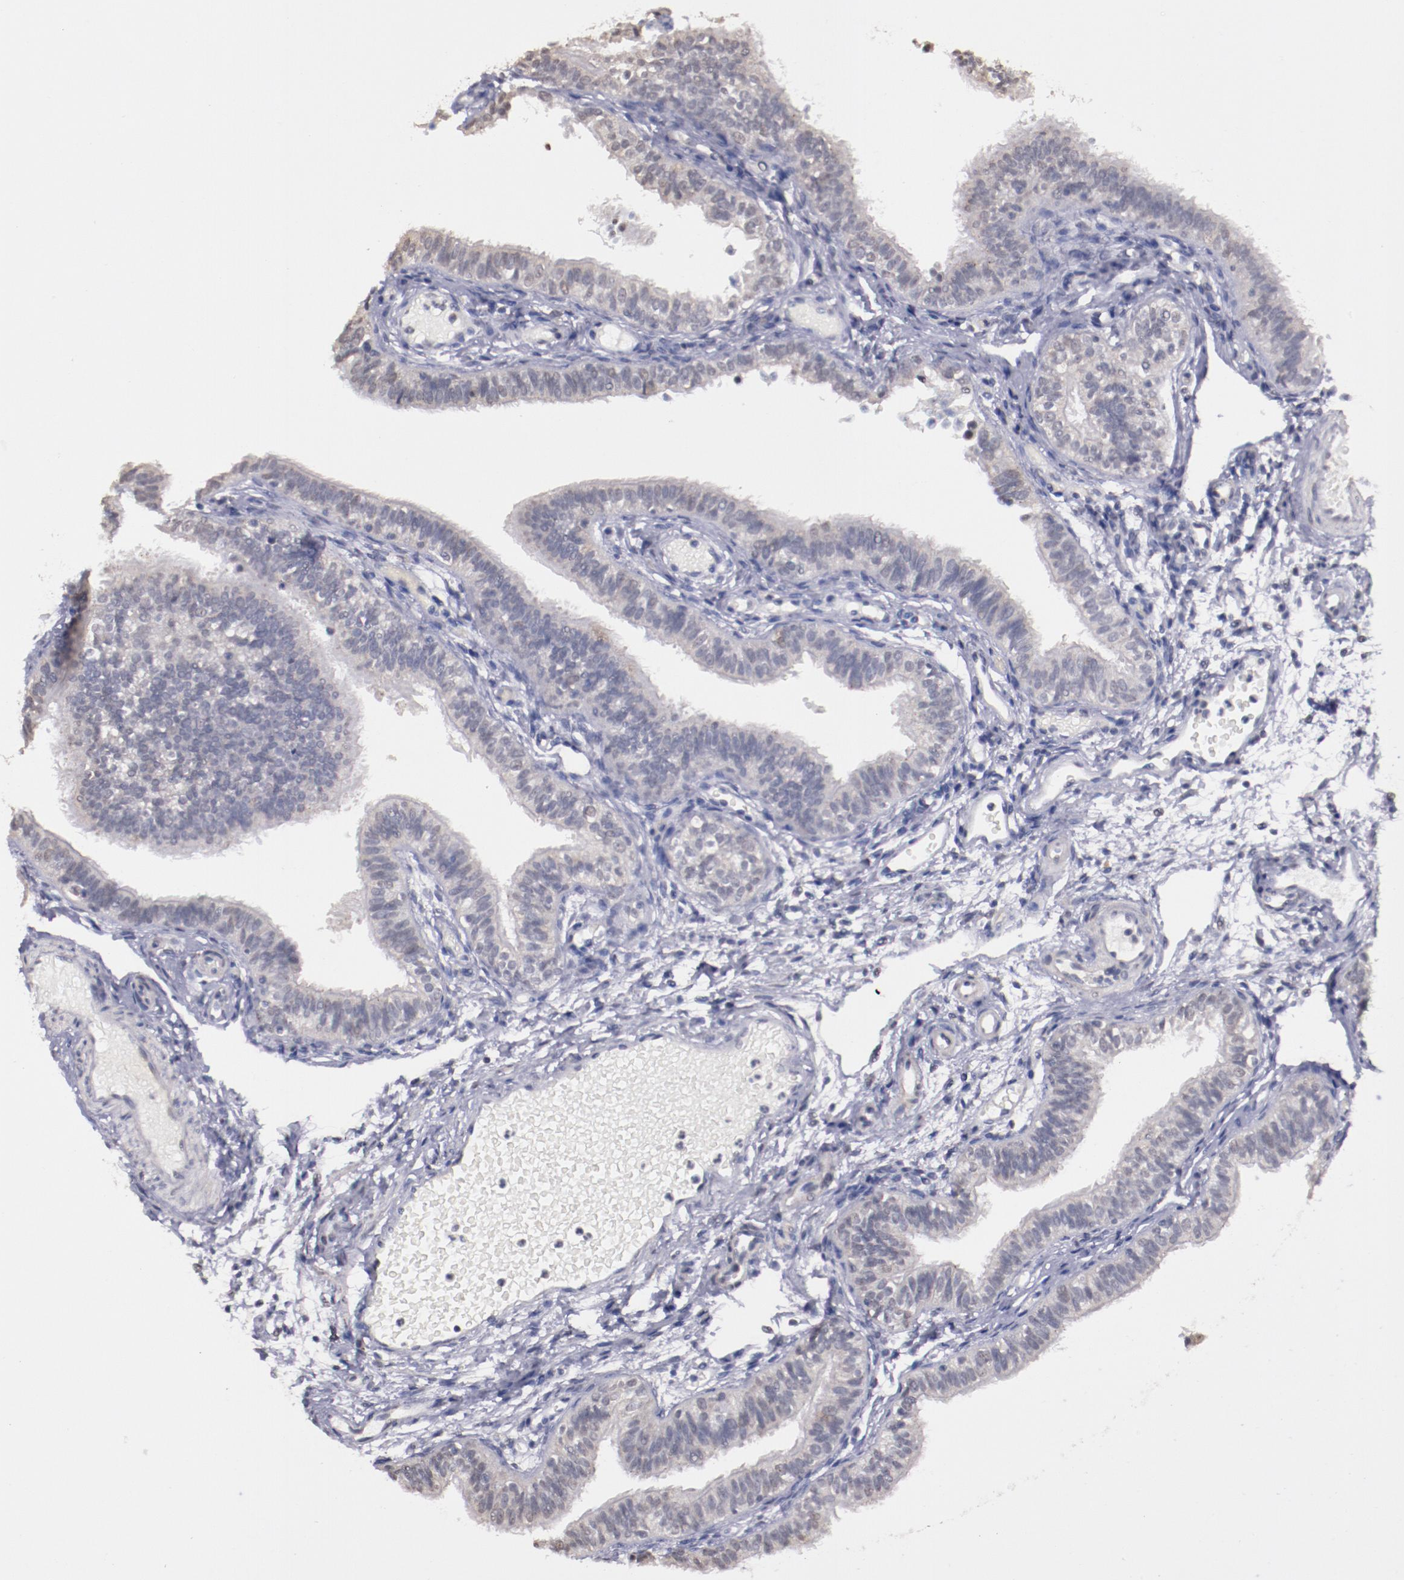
{"staining": {"intensity": "weak", "quantity": "<25%", "location": "nuclear"}, "tissue": "fallopian tube", "cell_type": "Glandular cells", "image_type": "normal", "snomed": [{"axis": "morphology", "description": "Normal tissue, NOS"}, {"axis": "morphology", "description": "Dermoid, NOS"}, {"axis": "topography", "description": "Fallopian tube"}], "caption": "This is an immunohistochemistry (IHC) histopathology image of normal human fallopian tube. There is no positivity in glandular cells.", "gene": "NRXN3", "patient": {"sex": "female", "age": 33}}